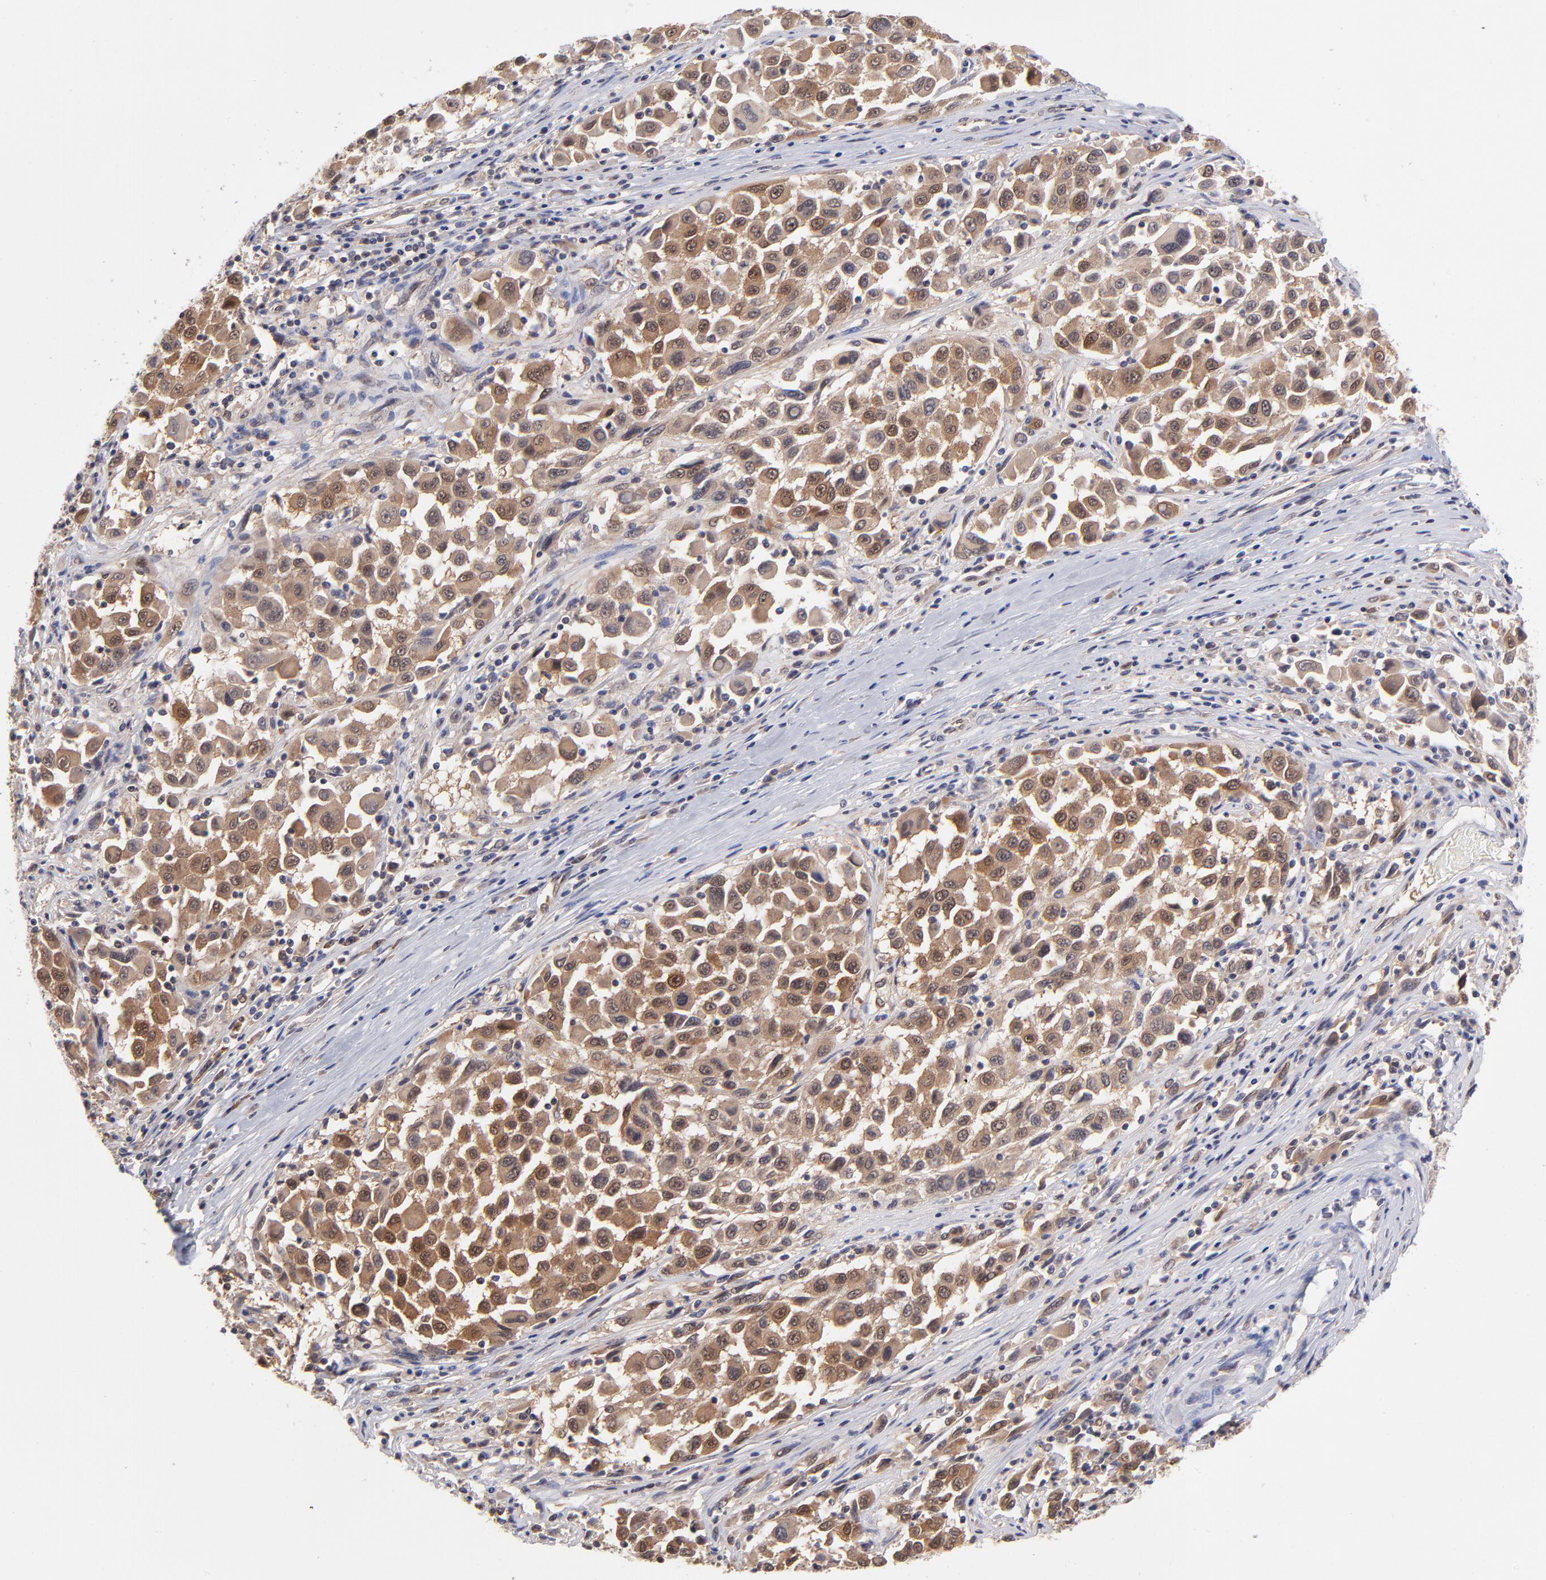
{"staining": {"intensity": "strong", "quantity": ">75%", "location": "cytoplasmic/membranous,nuclear"}, "tissue": "melanoma", "cell_type": "Tumor cells", "image_type": "cancer", "snomed": [{"axis": "morphology", "description": "Malignant melanoma, Metastatic site"}, {"axis": "topography", "description": "Lymph node"}], "caption": "Brown immunohistochemical staining in melanoma exhibits strong cytoplasmic/membranous and nuclear staining in about >75% of tumor cells. The protein of interest is shown in brown color, while the nuclei are stained blue.", "gene": "UBE2E3", "patient": {"sex": "male", "age": 61}}